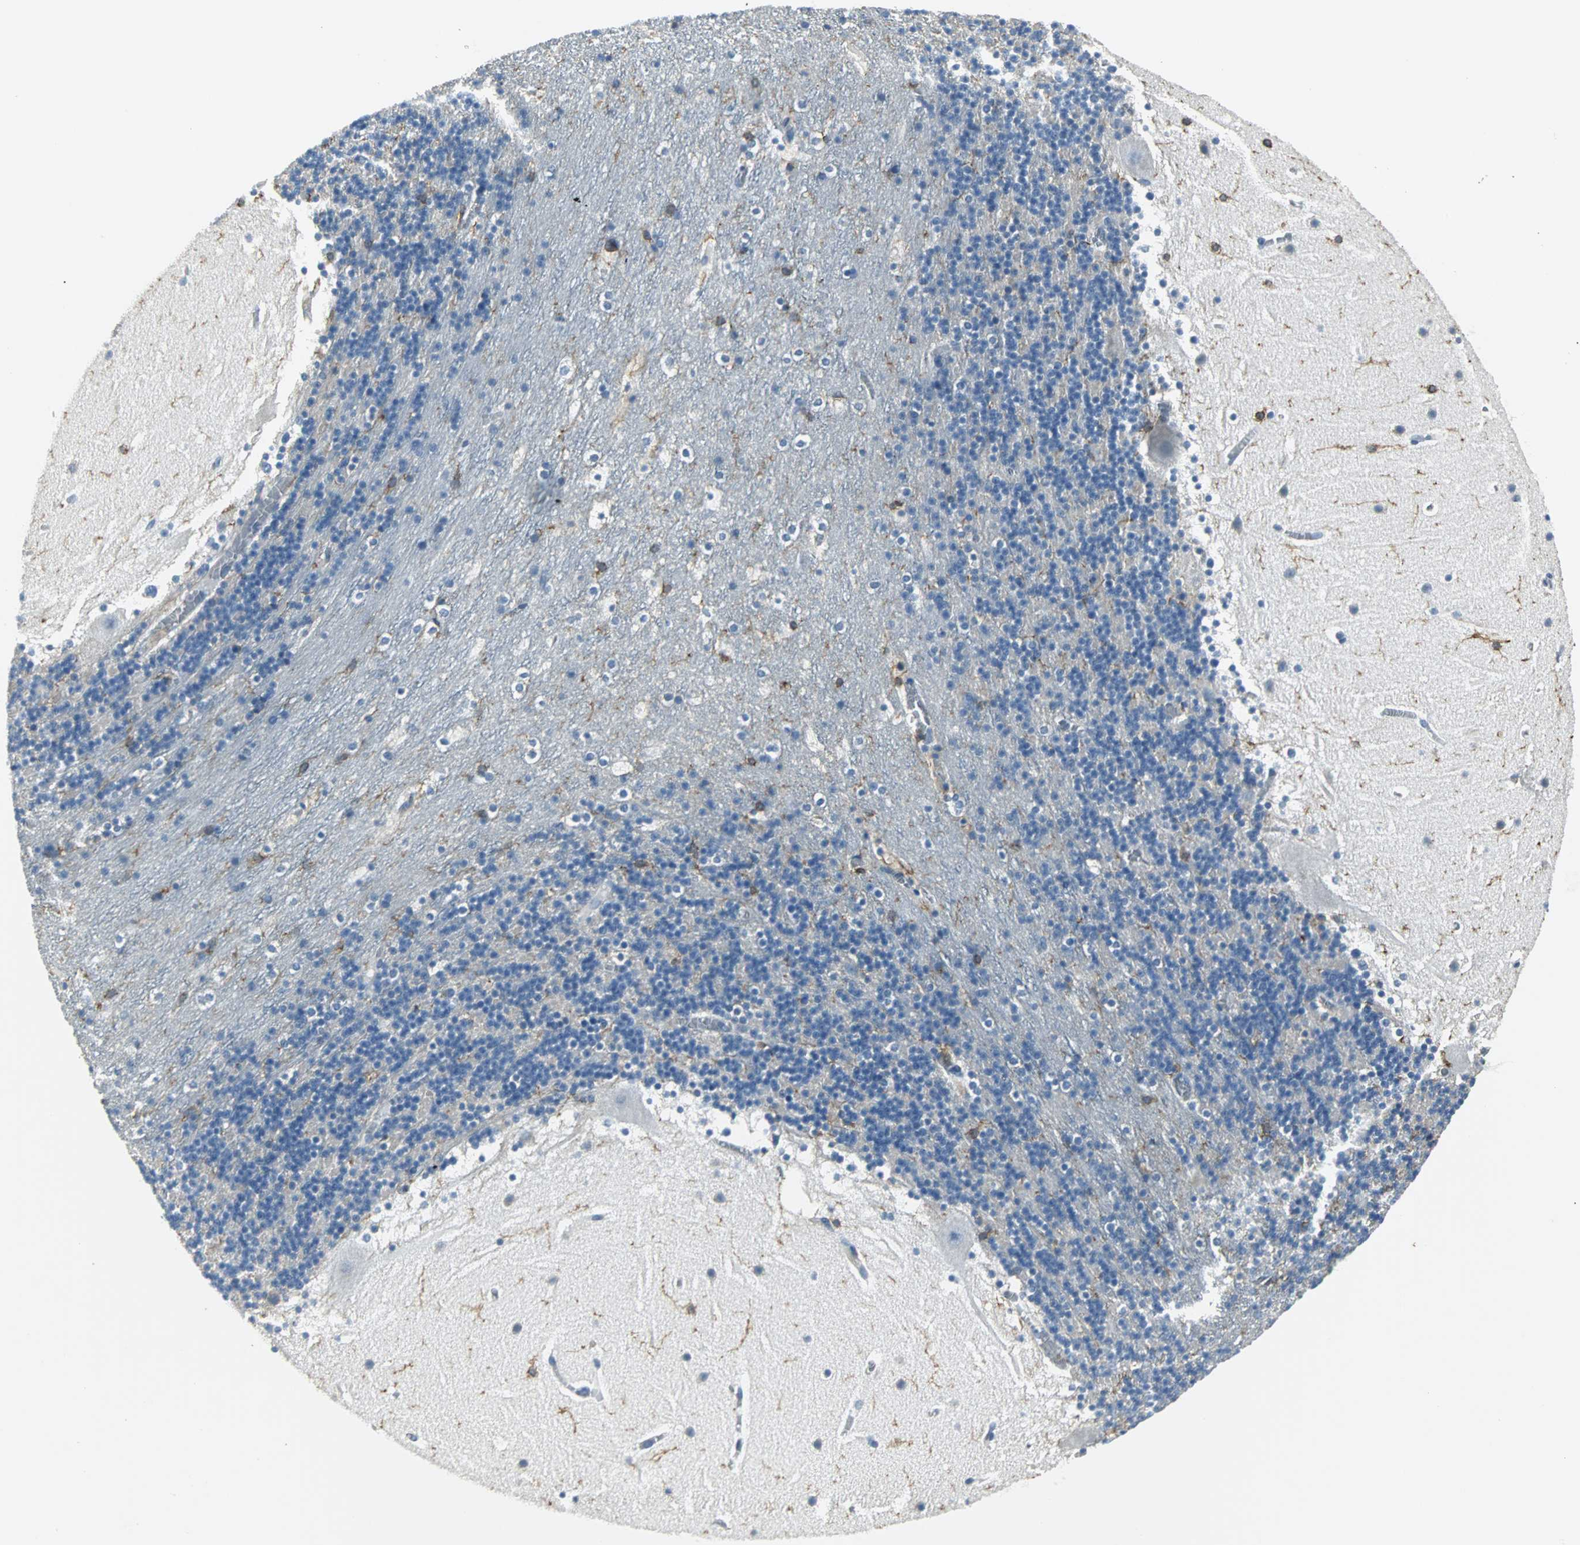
{"staining": {"intensity": "negative", "quantity": "none", "location": "none"}, "tissue": "cerebellum", "cell_type": "Cells in granular layer", "image_type": "normal", "snomed": [{"axis": "morphology", "description": "Normal tissue, NOS"}, {"axis": "topography", "description": "Cerebellum"}], "caption": "Immunohistochemistry (IHC) micrograph of normal cerebellum stained for a protein (brown), which exhibits no staining in cells in granular layer.", "gene": "SLC2A5", "patient": {"sex": "male", "age": 45}}